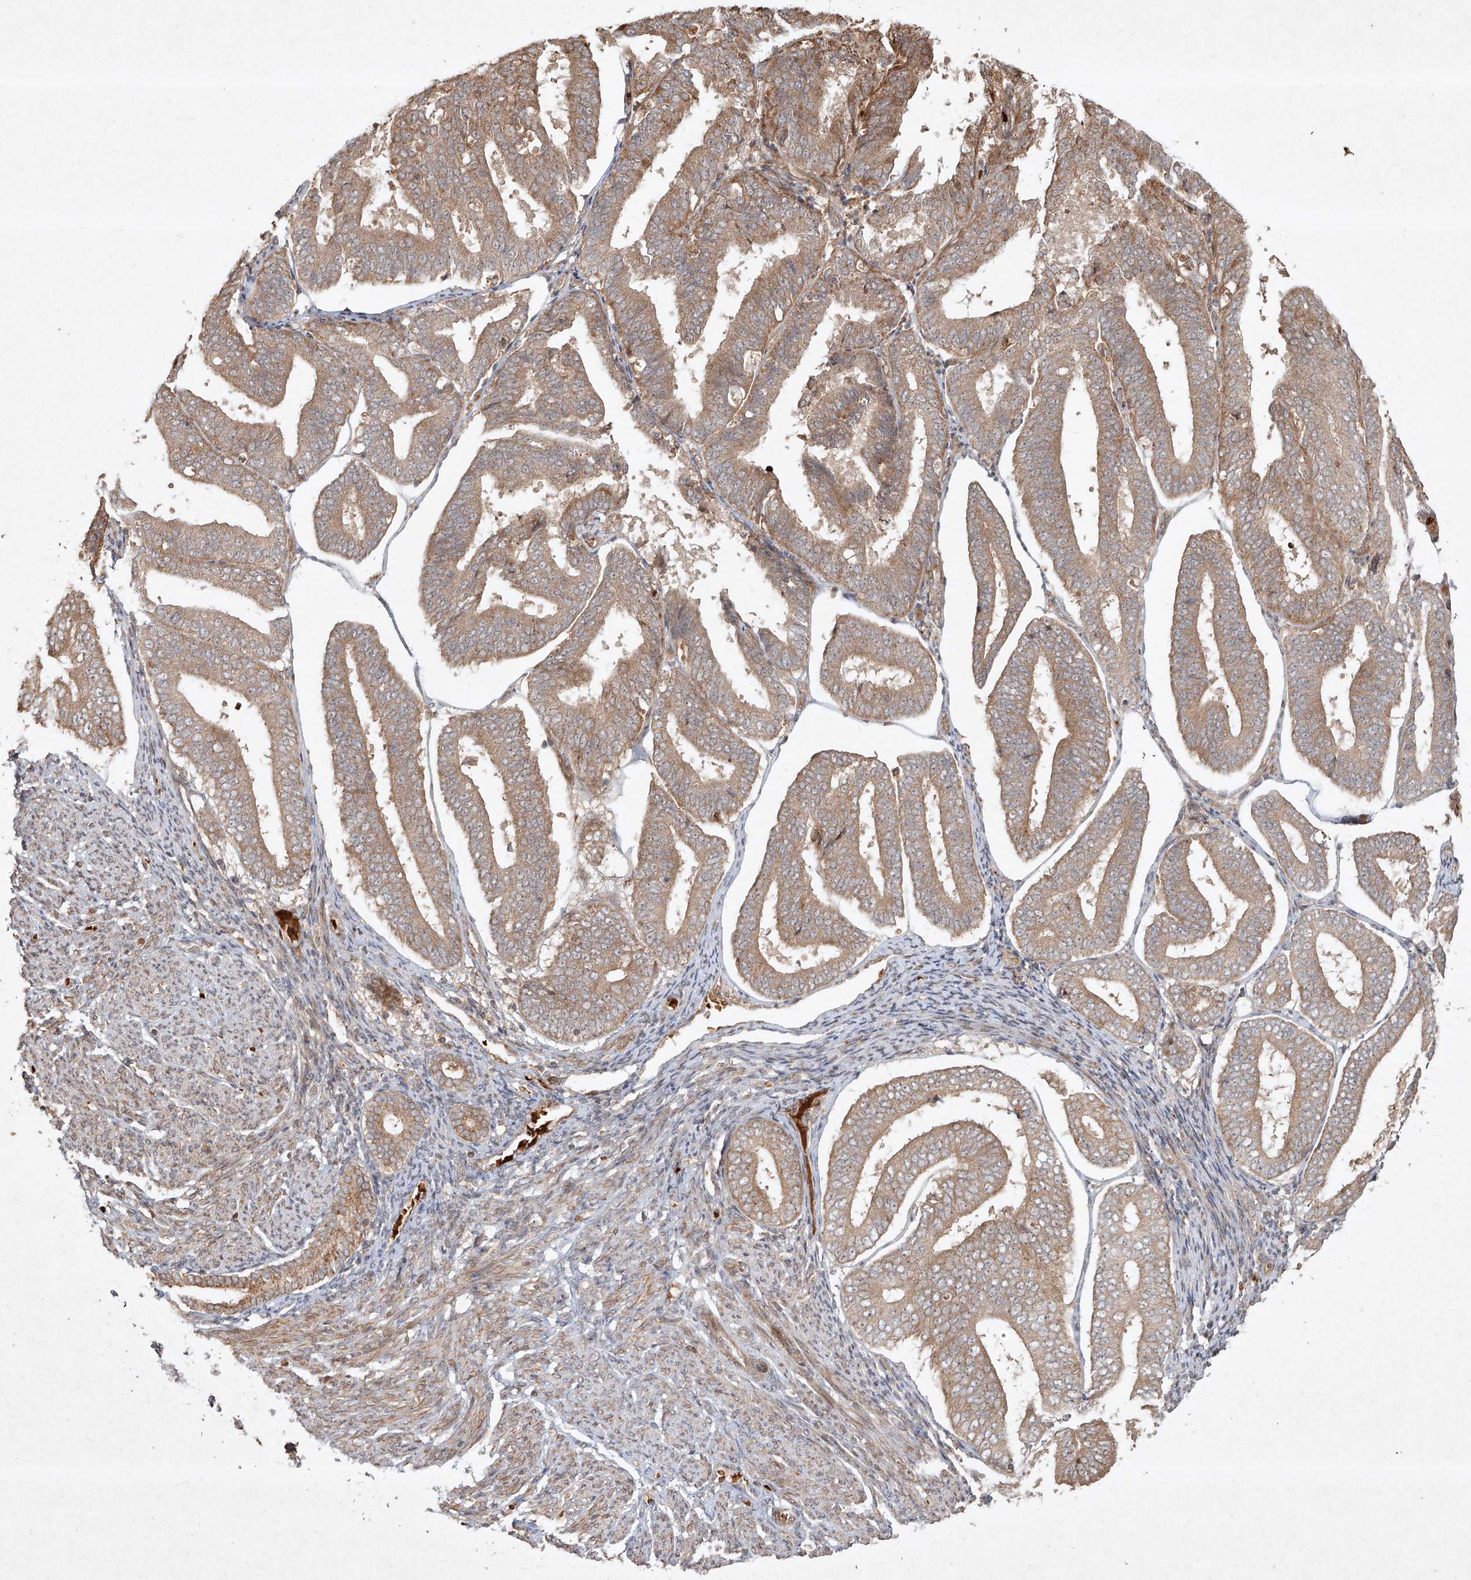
{"staining": {"intensity": "weak", "quantity": ">75%", "location": "cytoplasmic/membranous"}, "tissue": "endometrial cancer", "cell_type": "Tumor cells", "image_type": "cancer", "snomed": [{"axis": "morphology", "description": "Adenocarcinoma, NOS"}, {"axis": "topography", "description": "Endometrium"}], "caption": "High-power microscopy captured an immunohistochemistry micrograph of adenocarcinoma (endometrial), revealing weak cytoplasmic/membranous positivity in about >75% of tumor cells.", "gene": "CYYR1", "patient": {"sex": "female", "age": 63}}